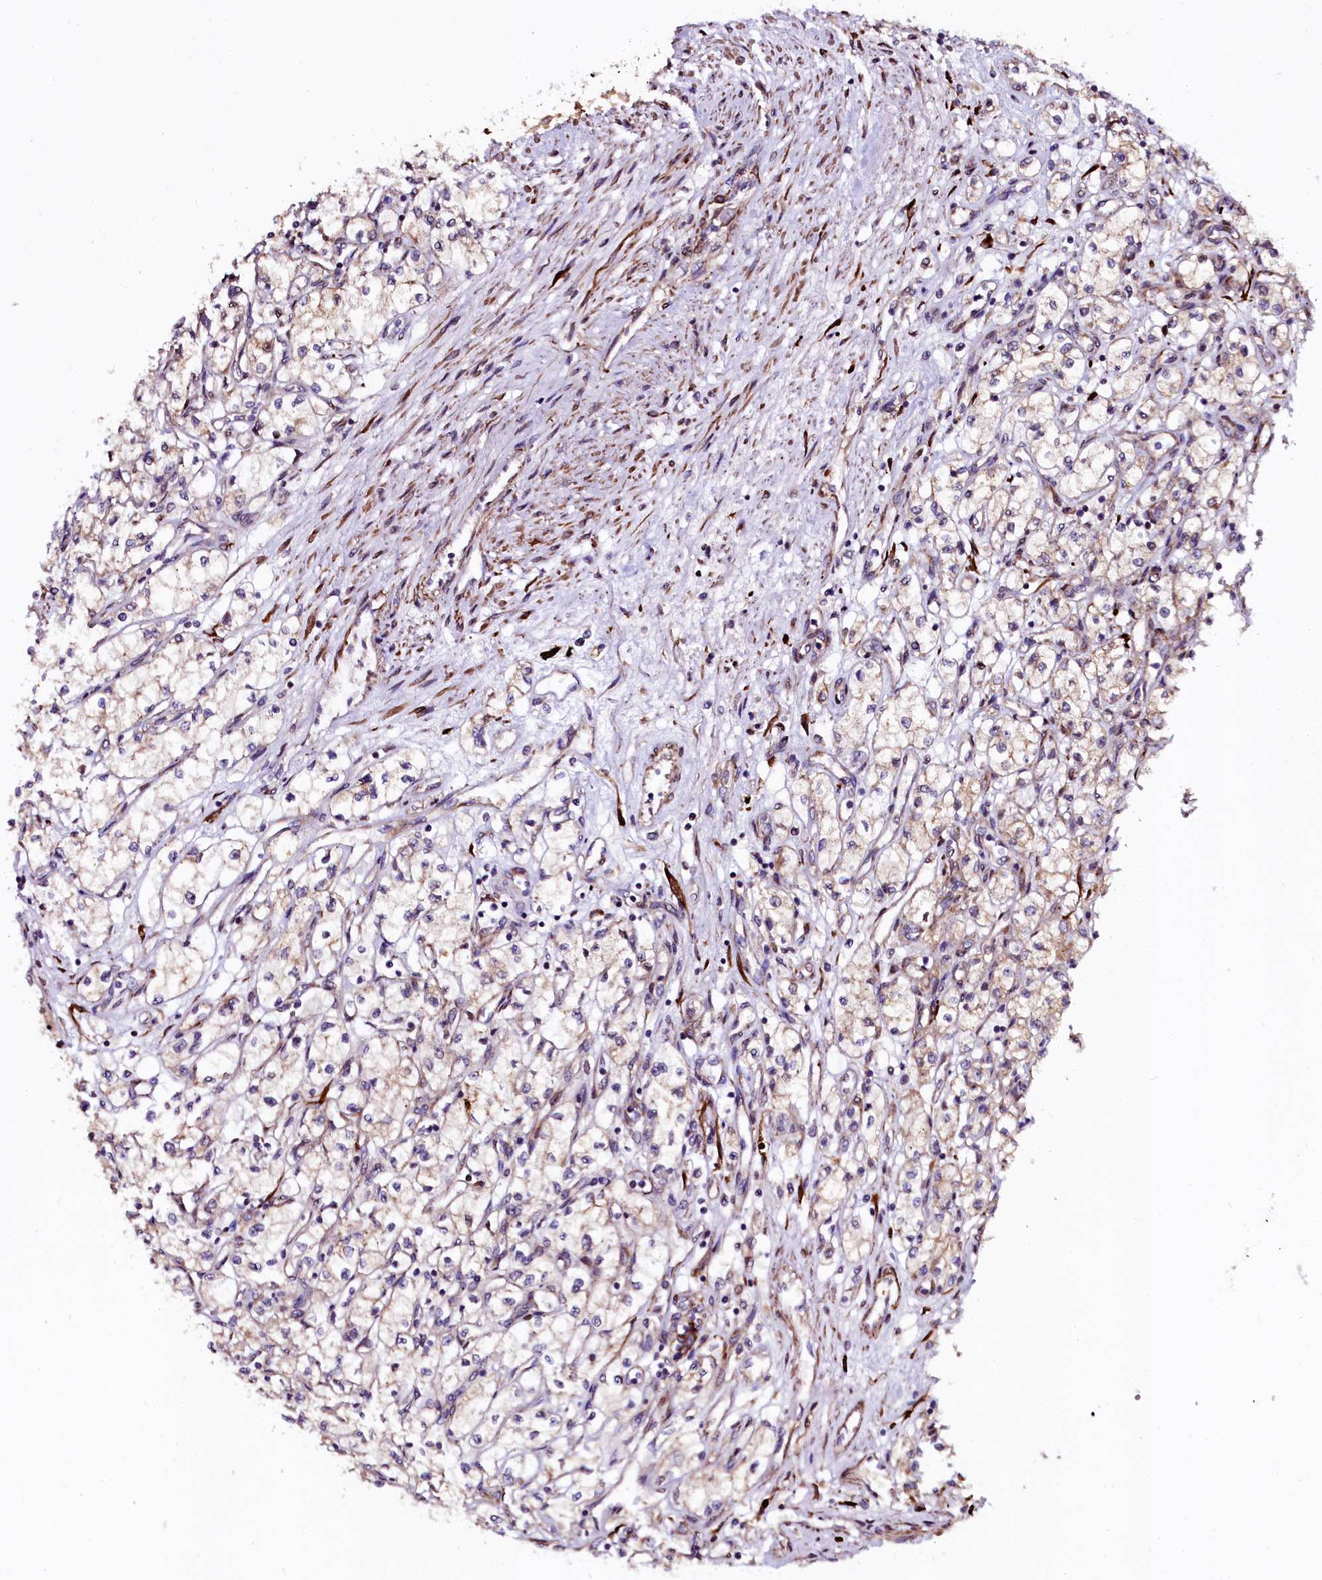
{"staining": {"intensity": "weak", "quantity": "<25%", "location": "cytoplasmic/membranous"}, "tissue": "renal cancer", "cell_type": "Tumor cells", "image_type": "cancer", "snomed": [{"axis": "morphology", "description": "Adenocarcinoma, NOS"}, {"axis": "topography", "description": "Kidney"}], "caption": "Immunohistochemical staining of human renal cancer exhibits no significant expression in tumor cells. (IHC, brightfield microscopy, high magnification).", "gene": "N4BP1", "patient": {"sex": "male", "age": 59}}